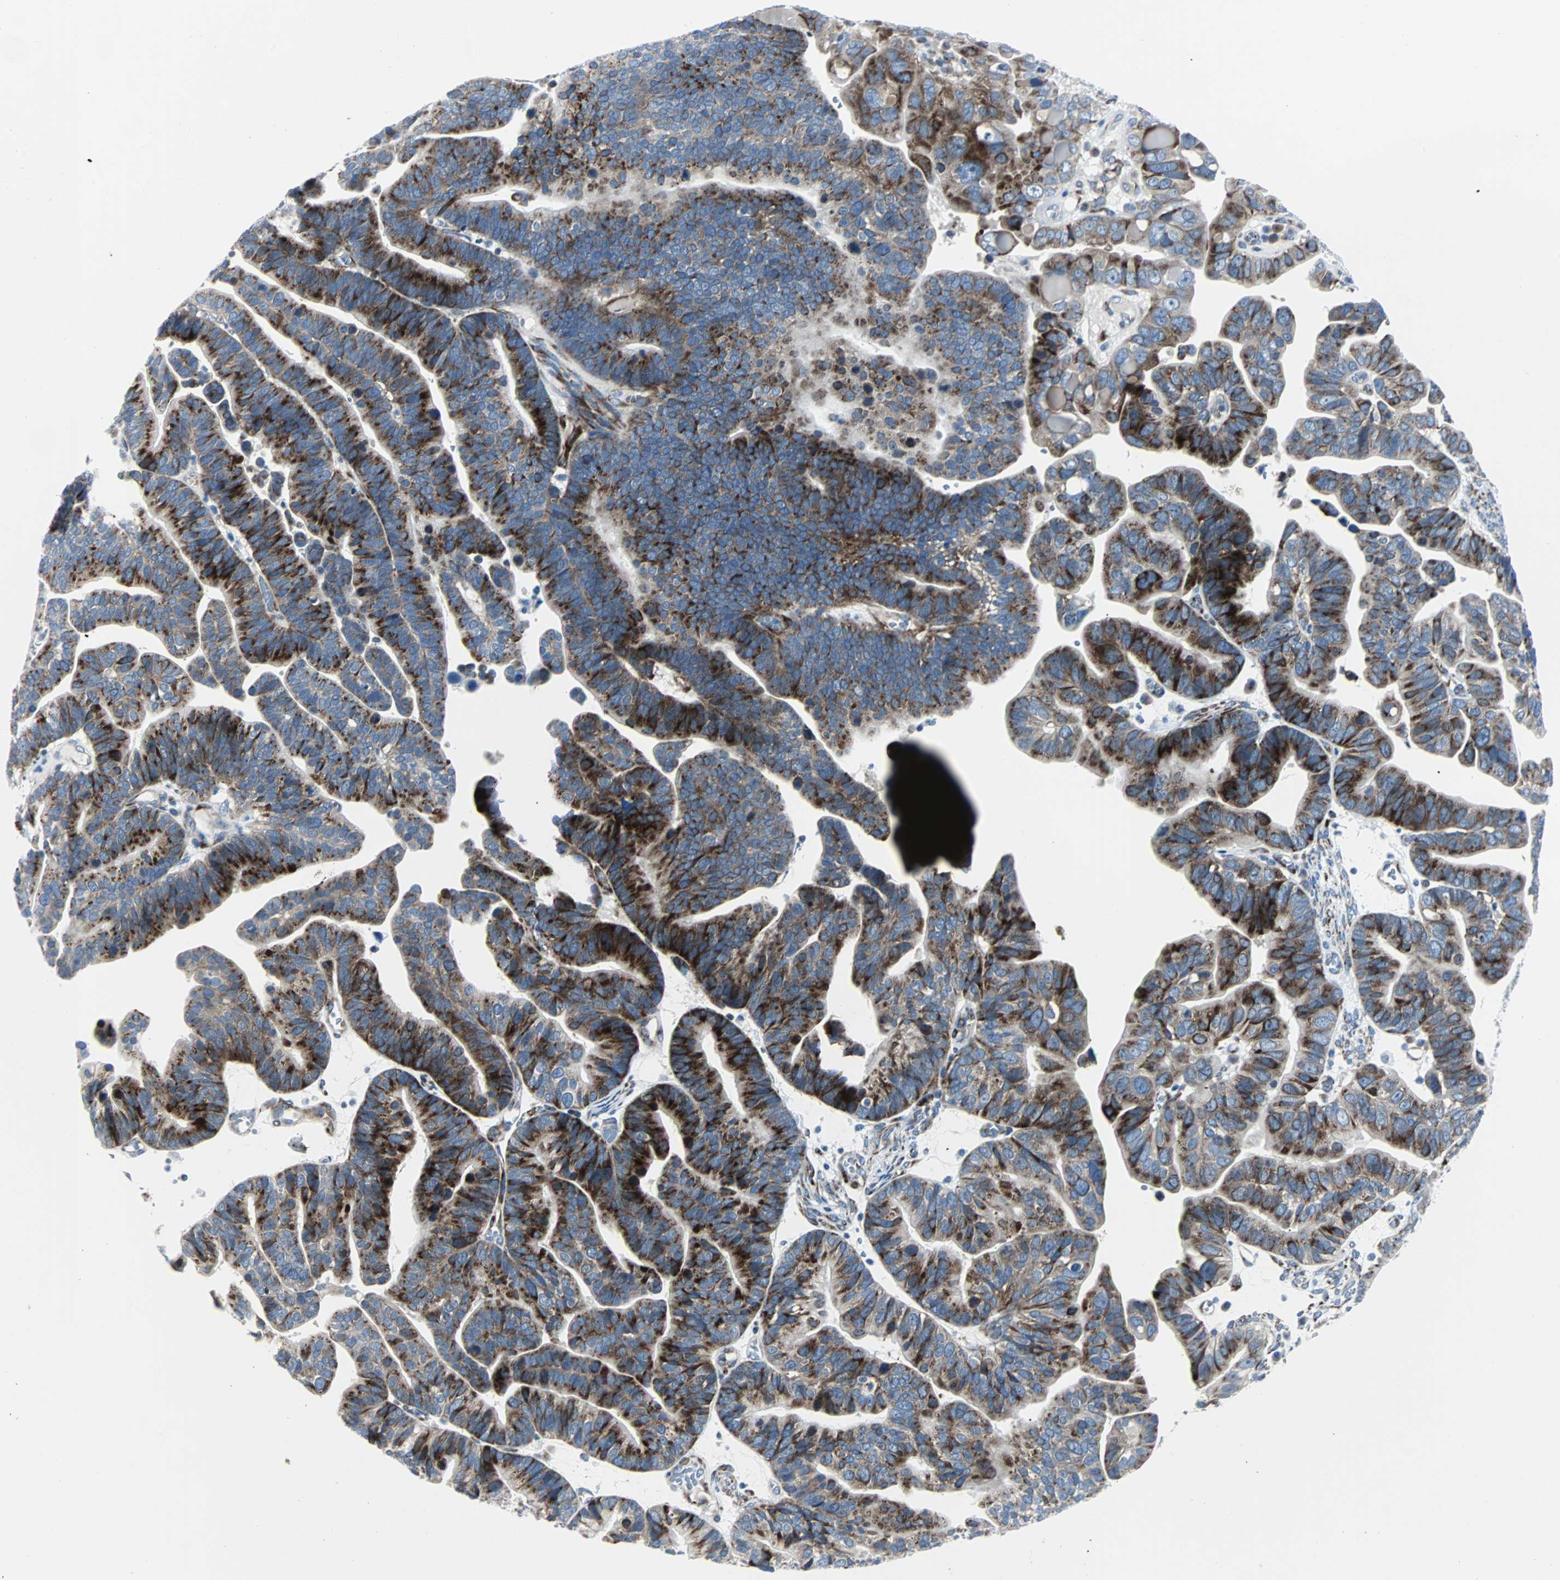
{"staining": {"intensity": "strong", "quantity": ">75%", "location": "cytoplasmic/membranous"}, "tissue": "ovarian cancer", "cell_type": "Tumor cells", "image_type": "cancer", "snomed": [{"axis": "morphology", "description": "Cystadenocarcinoma, serous, NOS"}, {"axis": "topography", "description": "Ovary"}], "caption": "Protein expression analysis of human ovarian cancer reveals strong cytoplasmic/membranous positivity in about >75% of tumor cells.", "gene": "BBC3", "patient": {"sex": "female", "age": 56}}